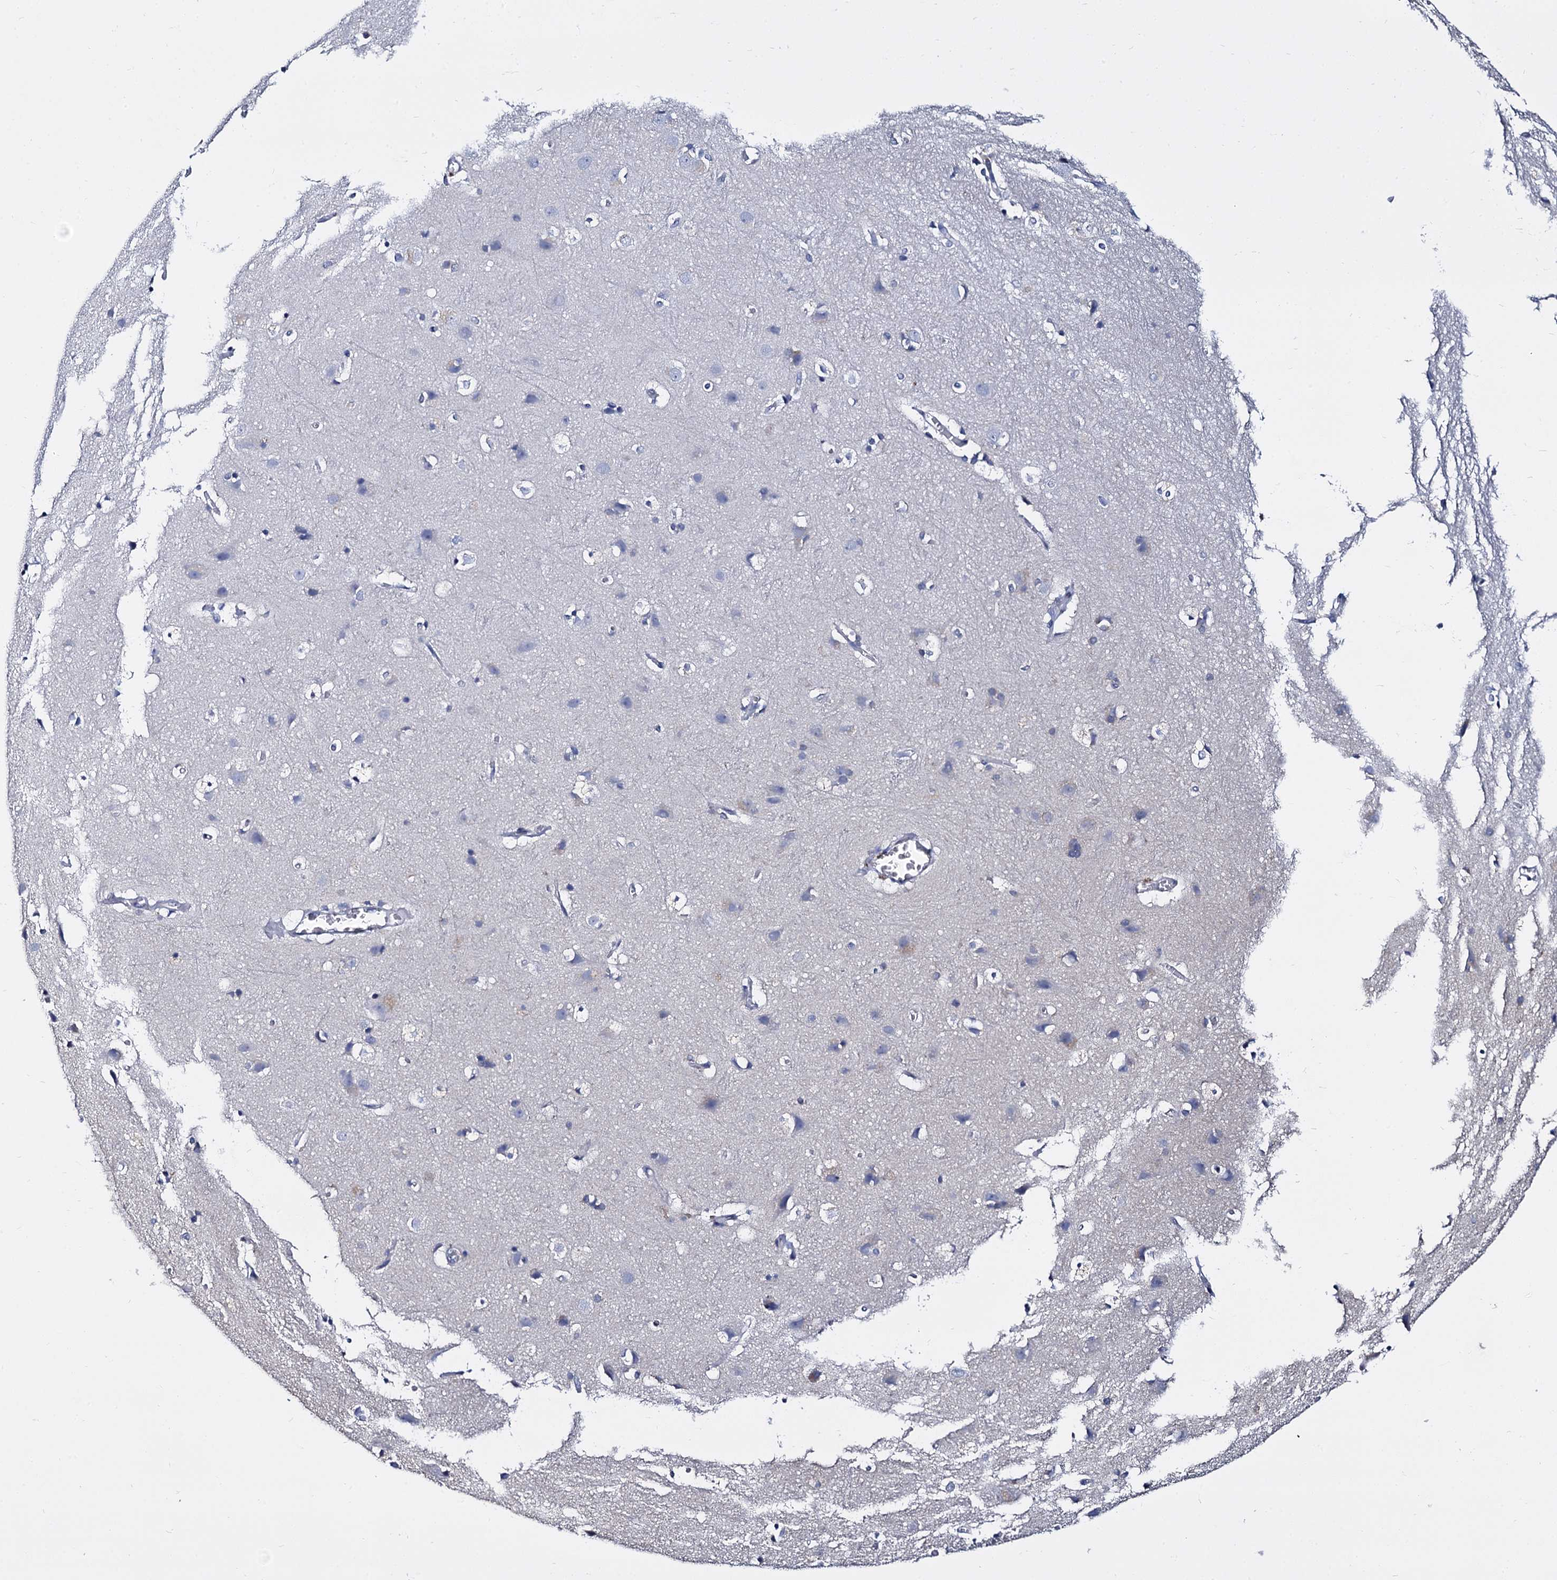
{"staining": {"intensity": "negative", "quantity": "none", "location": "none"}, "tissue": "cerebral cortex", "cell_type": "Endothelial cells", "image_type": "normal", "snomed": [{"axis": "morphology", "description": "Normal tissue, NOS"}, {"axis": "topography", "description": "Cerebral cortex"}], "caption": "DAB immunohistochemical staining of benign human cerebral cortex shows no significant positivity in endothelial cells.", "gene": "ANKRD13A", "patient": {"sex": "male", "age": 54}}